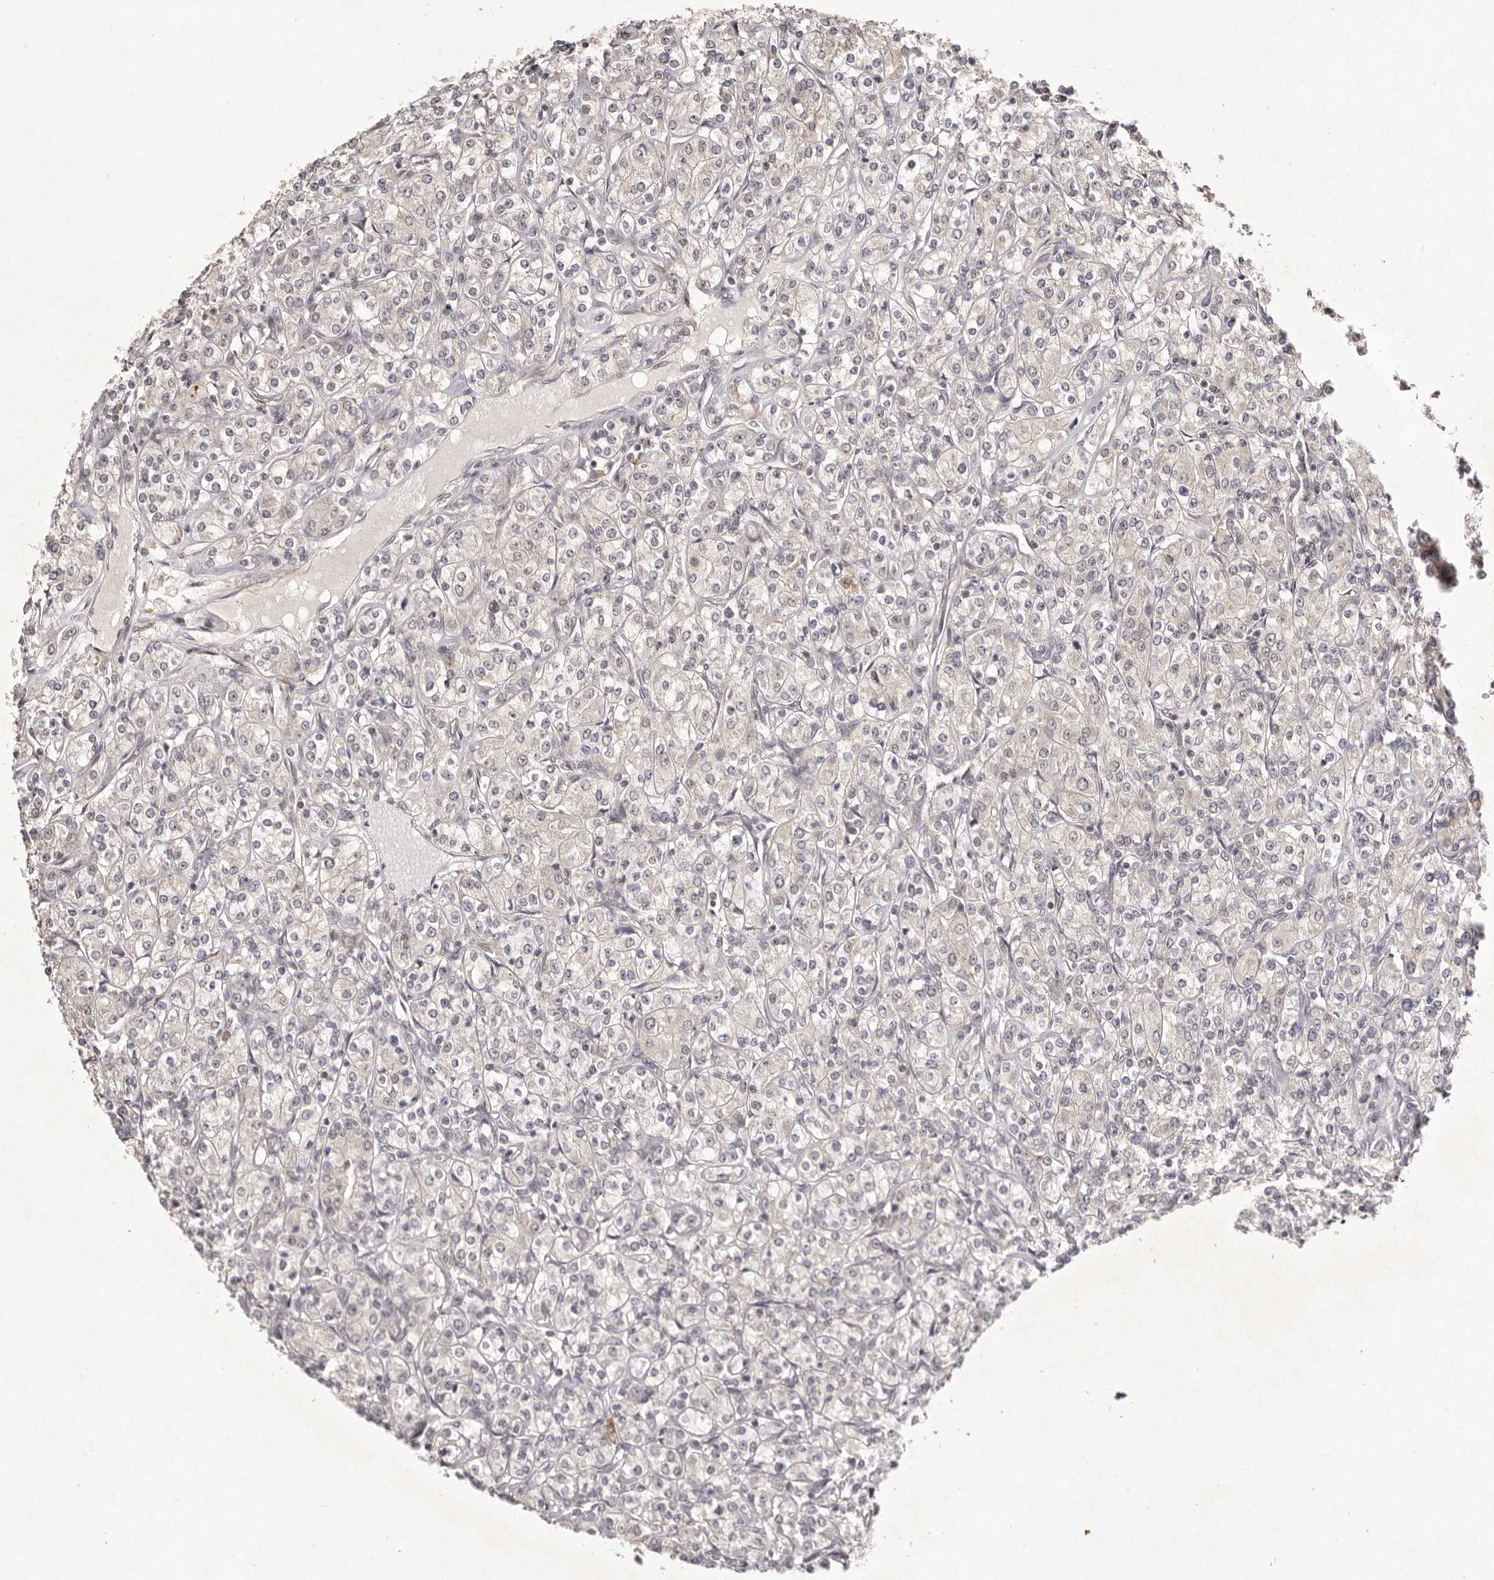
{"staining": {"intensity": "negative", "quantity": "none", "location": "none"}, "tissue": "renal cancer", "cell_type": "Tumor cells", "image_type": "cancer", "snomed": [{"axis": "morphology", "description": "Adenocarcinoma, NOS"}, {"axis": "topography", "description": "Kidney"}], "caption": "High power microscopy photomicrograph of an IHC photomicrograph of renal cancer, revealing no significant positivity in tumor cells. (Immunohistochemistry, brightfield microscopy, high magnification).", "gene": "BUD31", "patient": {"sex": "male", "age": 77}}